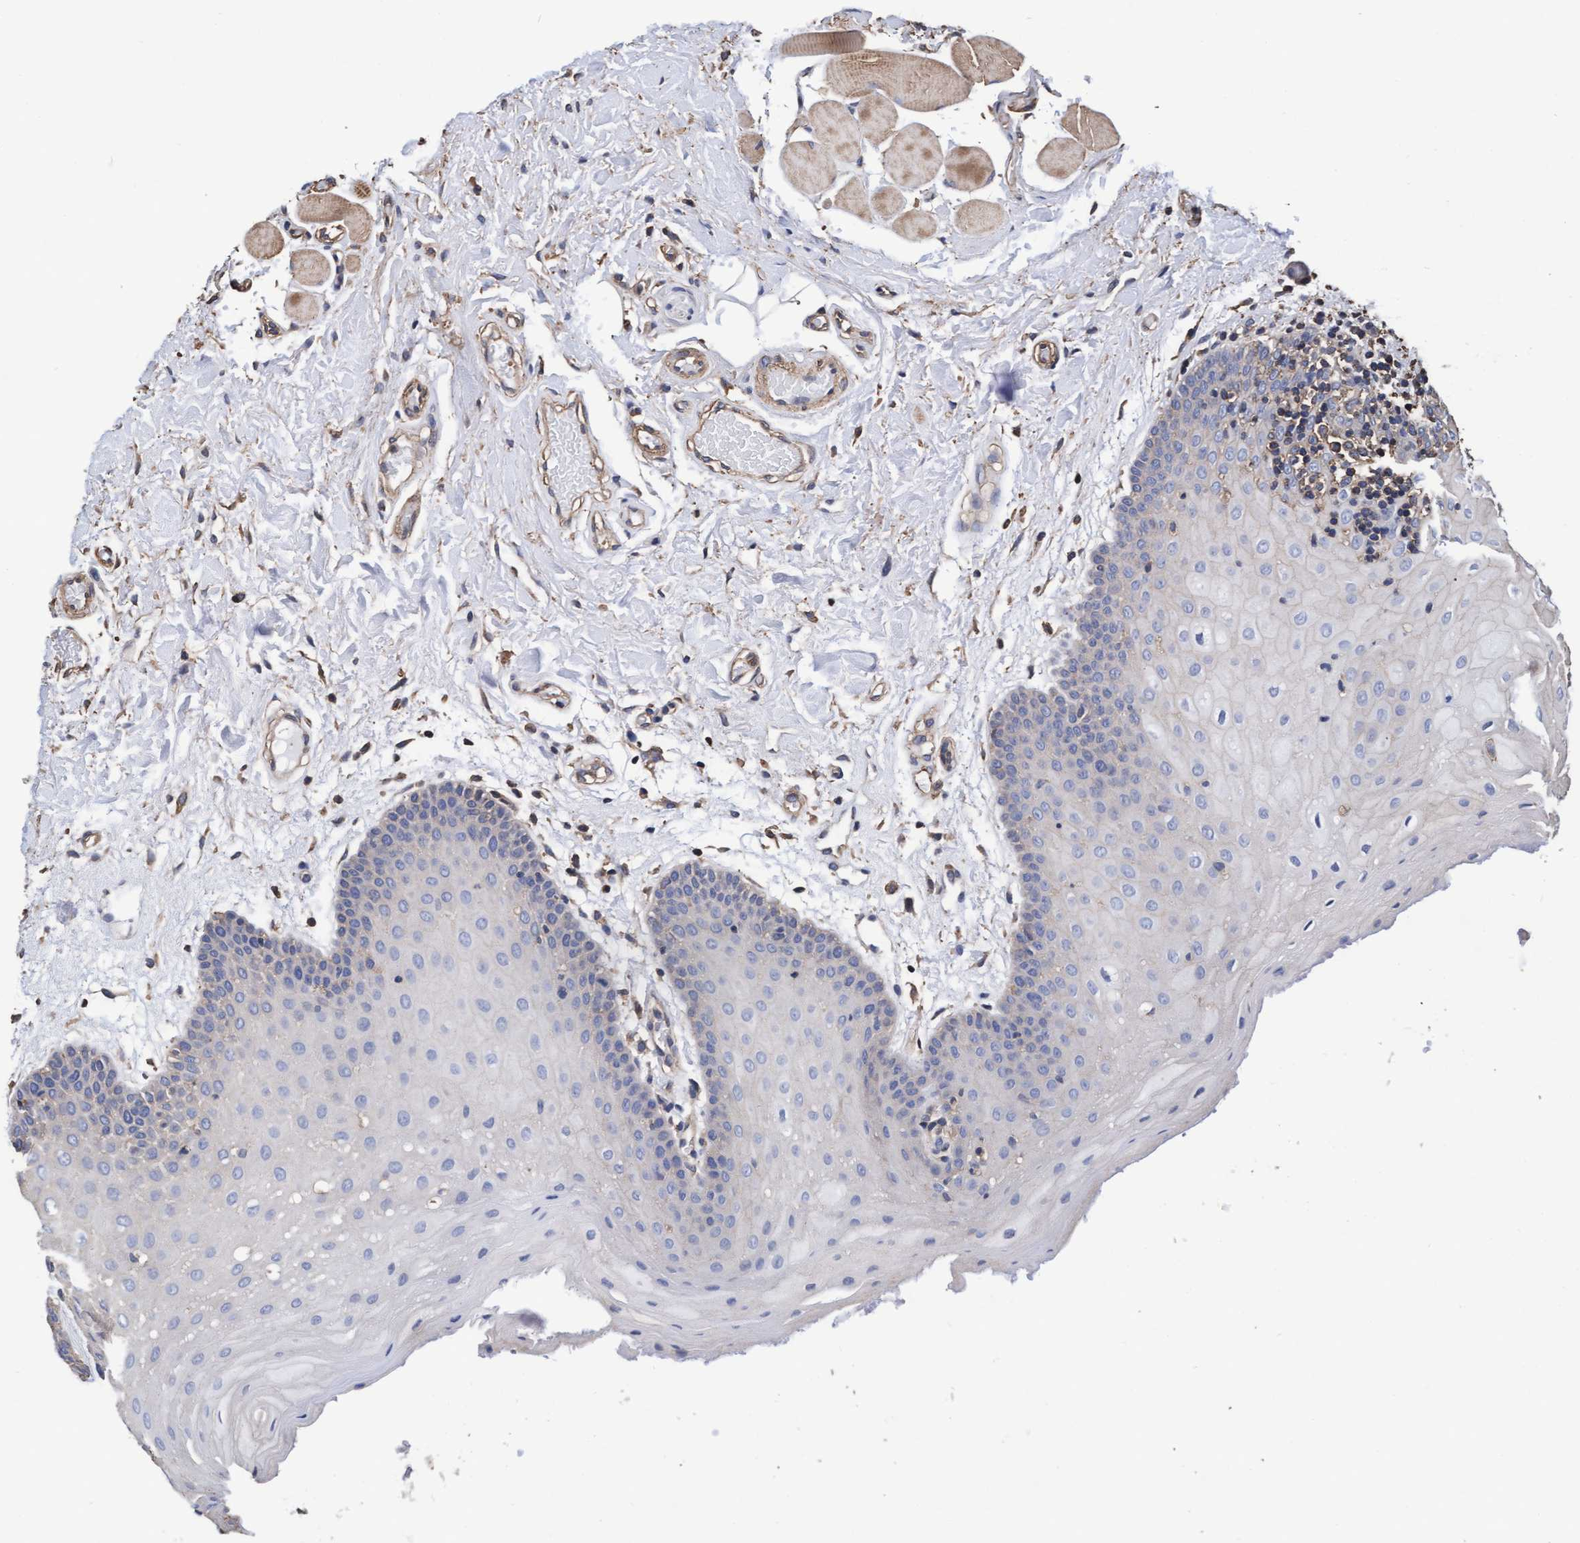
{"staining": {"intensity": "negative", "quantity": "none", "location": "none"}, "tissue": "oral mucosa", "cell_type": "Squamous epithelial cells", "image_type": "normal", "snomed": [{"axis": "morphology", "description": "Normal tissue, NOS"}, {"axis": "morphology", "description": "Squamous cell carcinoma, NOS"}, {"axis": "topography", "description": "Oral tissue"}, {"axis": "topography", "description": "Head-Neck"}], "caption": "This is a histopathology image of immunohistochemistry staining of normal oral mucosa, which shows no expression in squamous epithelial cells.", "gene": "GRHPR", "patient": {"sex": "male", "age": 71}}